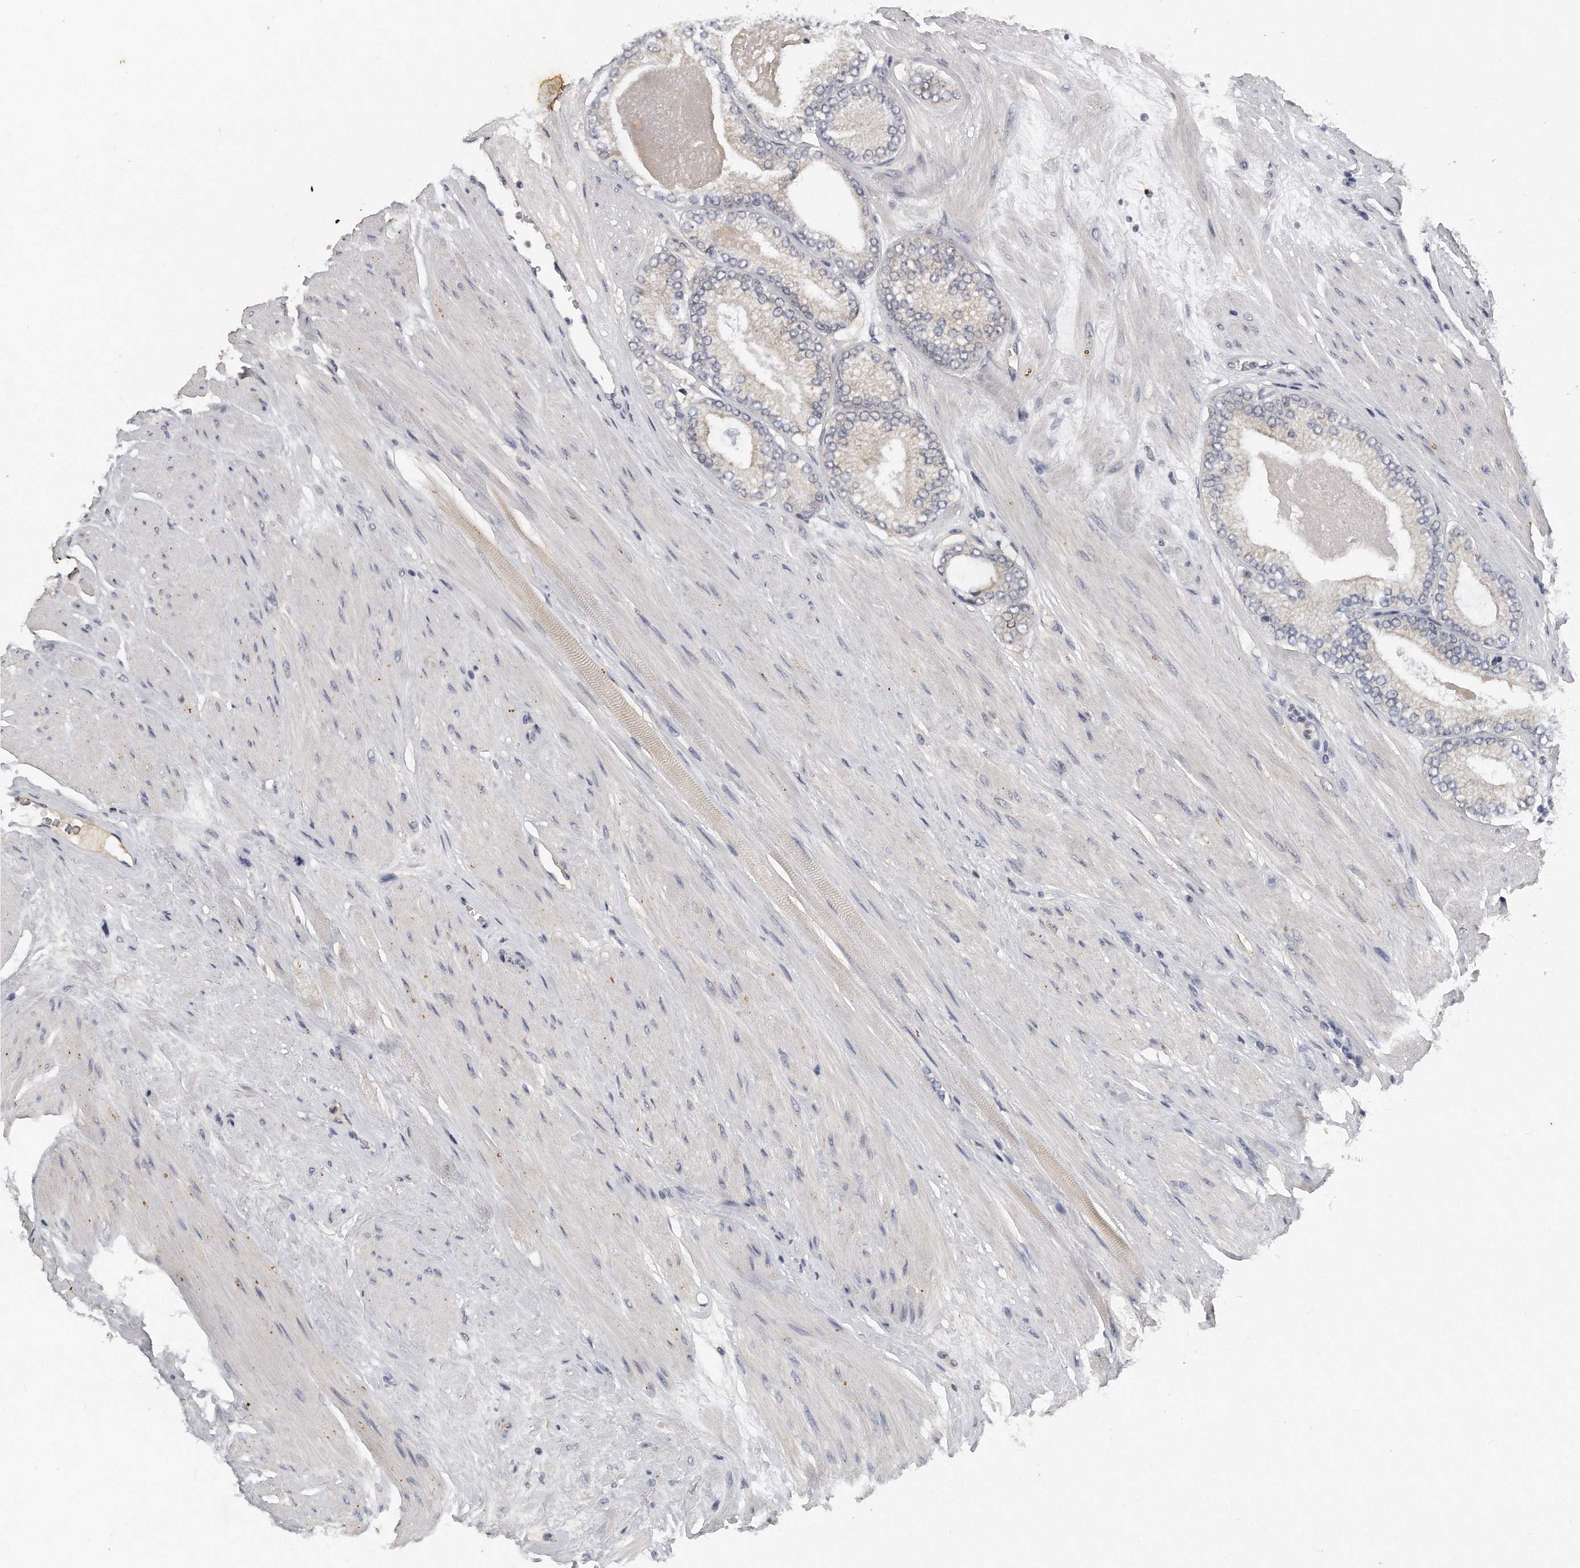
{"staining": {"intensity": "negative", "quantity": "none", "location": "none"}, "tissue": "prostate cancer", "cell_type": "Tumor cells", "image_type": "cancer", "snomed": [{"axis": "morphology", "description": "Adenocarcinoma, High grade"}, {"axis": "topography", "description": "Prostate"}], "caption": "Immunohistochemical staining of high-grade adenocarcinoma (prostate) reveals no significant positivity in tumor cells.", "gene": "CAMK1", "patient": {"sex": "male", "age": 61}}